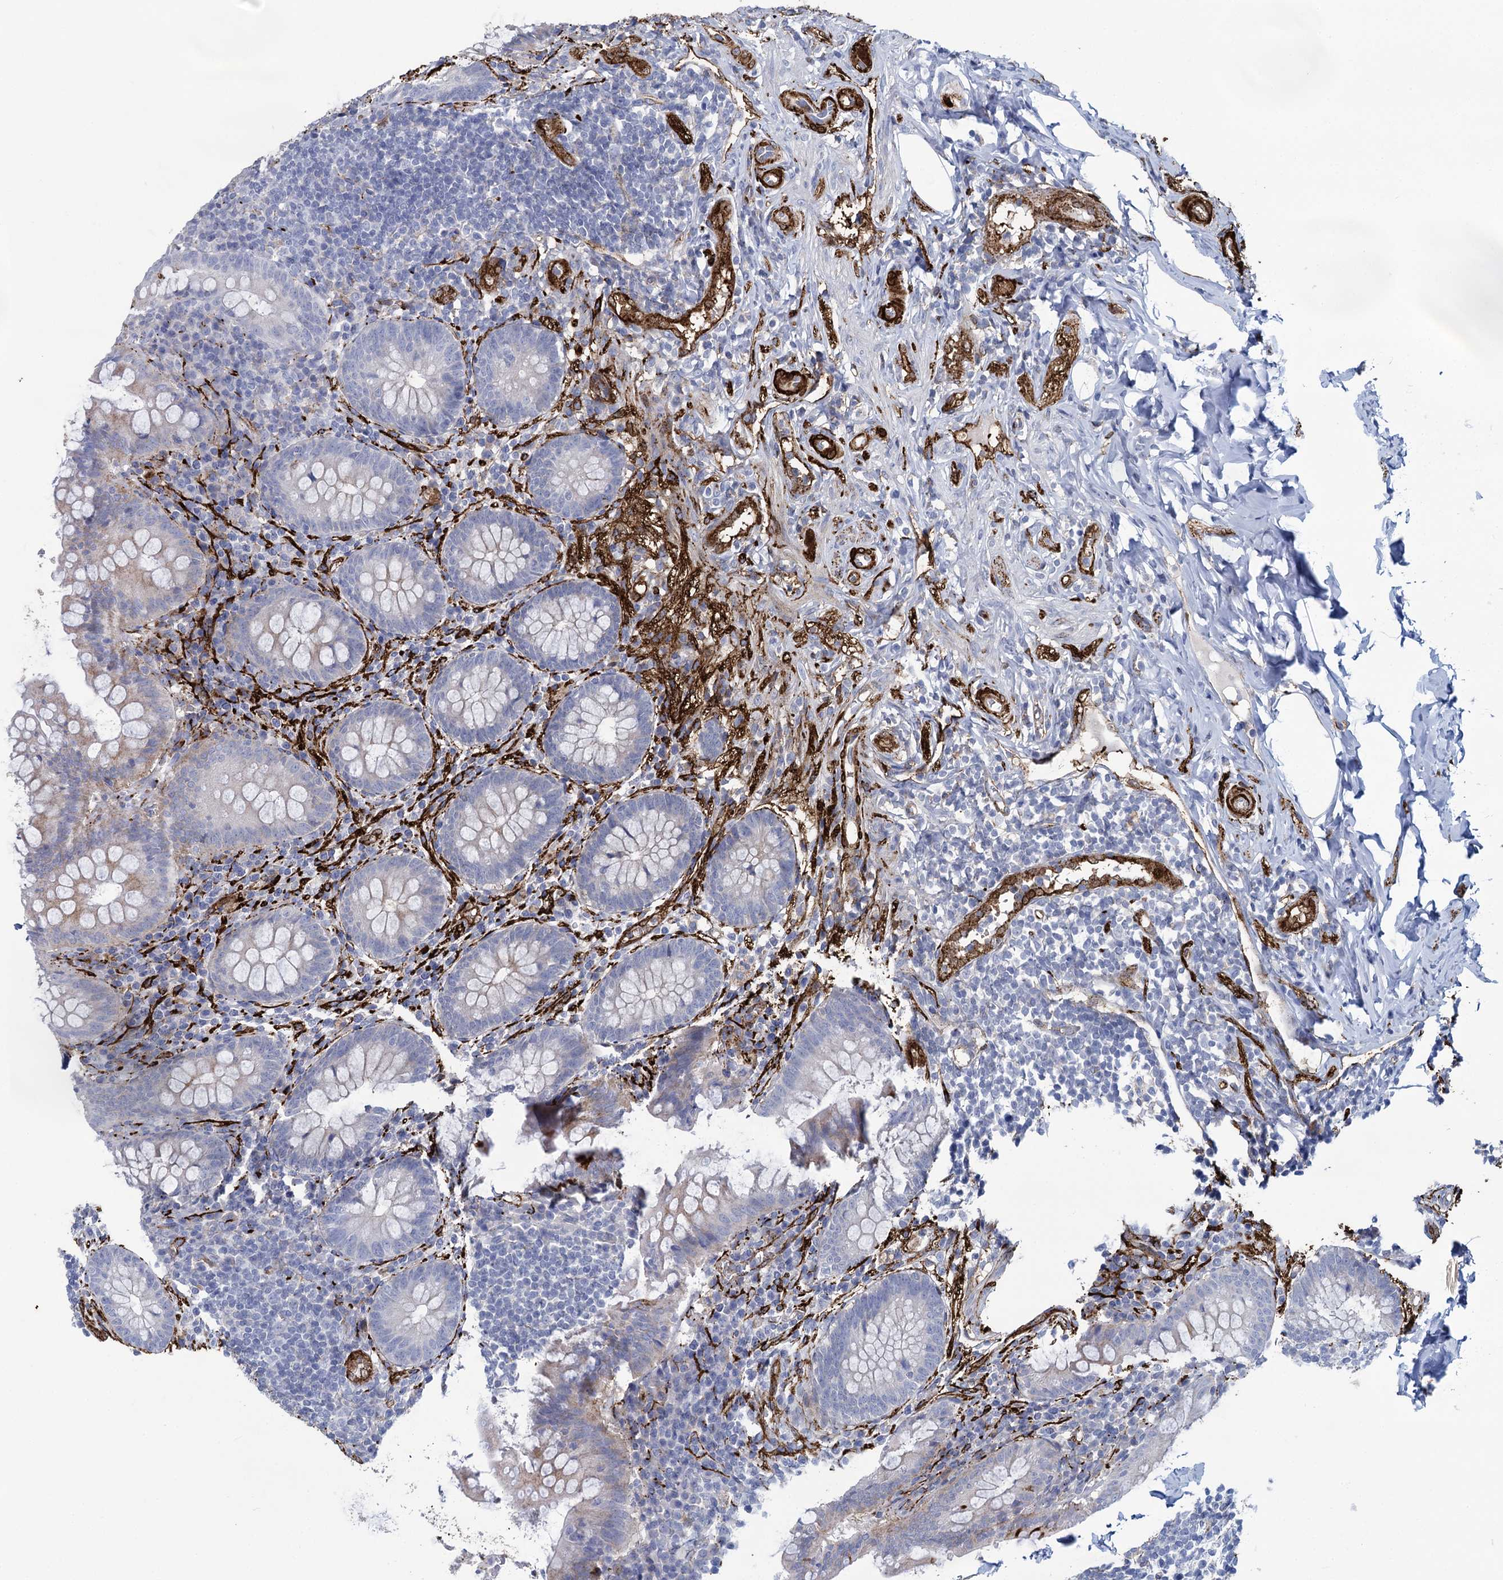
{"staining": {"intensity": "negative", "quantity": "none", "location": "none"}, "tissue": "appendix", "cell_type": "Glandular cells", "image_type": "normal", "snomed": [{"axis": "morphology", "description": "Normal tissue, NOS"}, {"axis": "topography", "description": "Appendix"}], "caption": "This is an immunohistochemistry photomicrograph of unremarkable appendix. There is no expression in glandular cells.", "gene": "SNCG", "patient": {"sex": "female", "age": 33}}